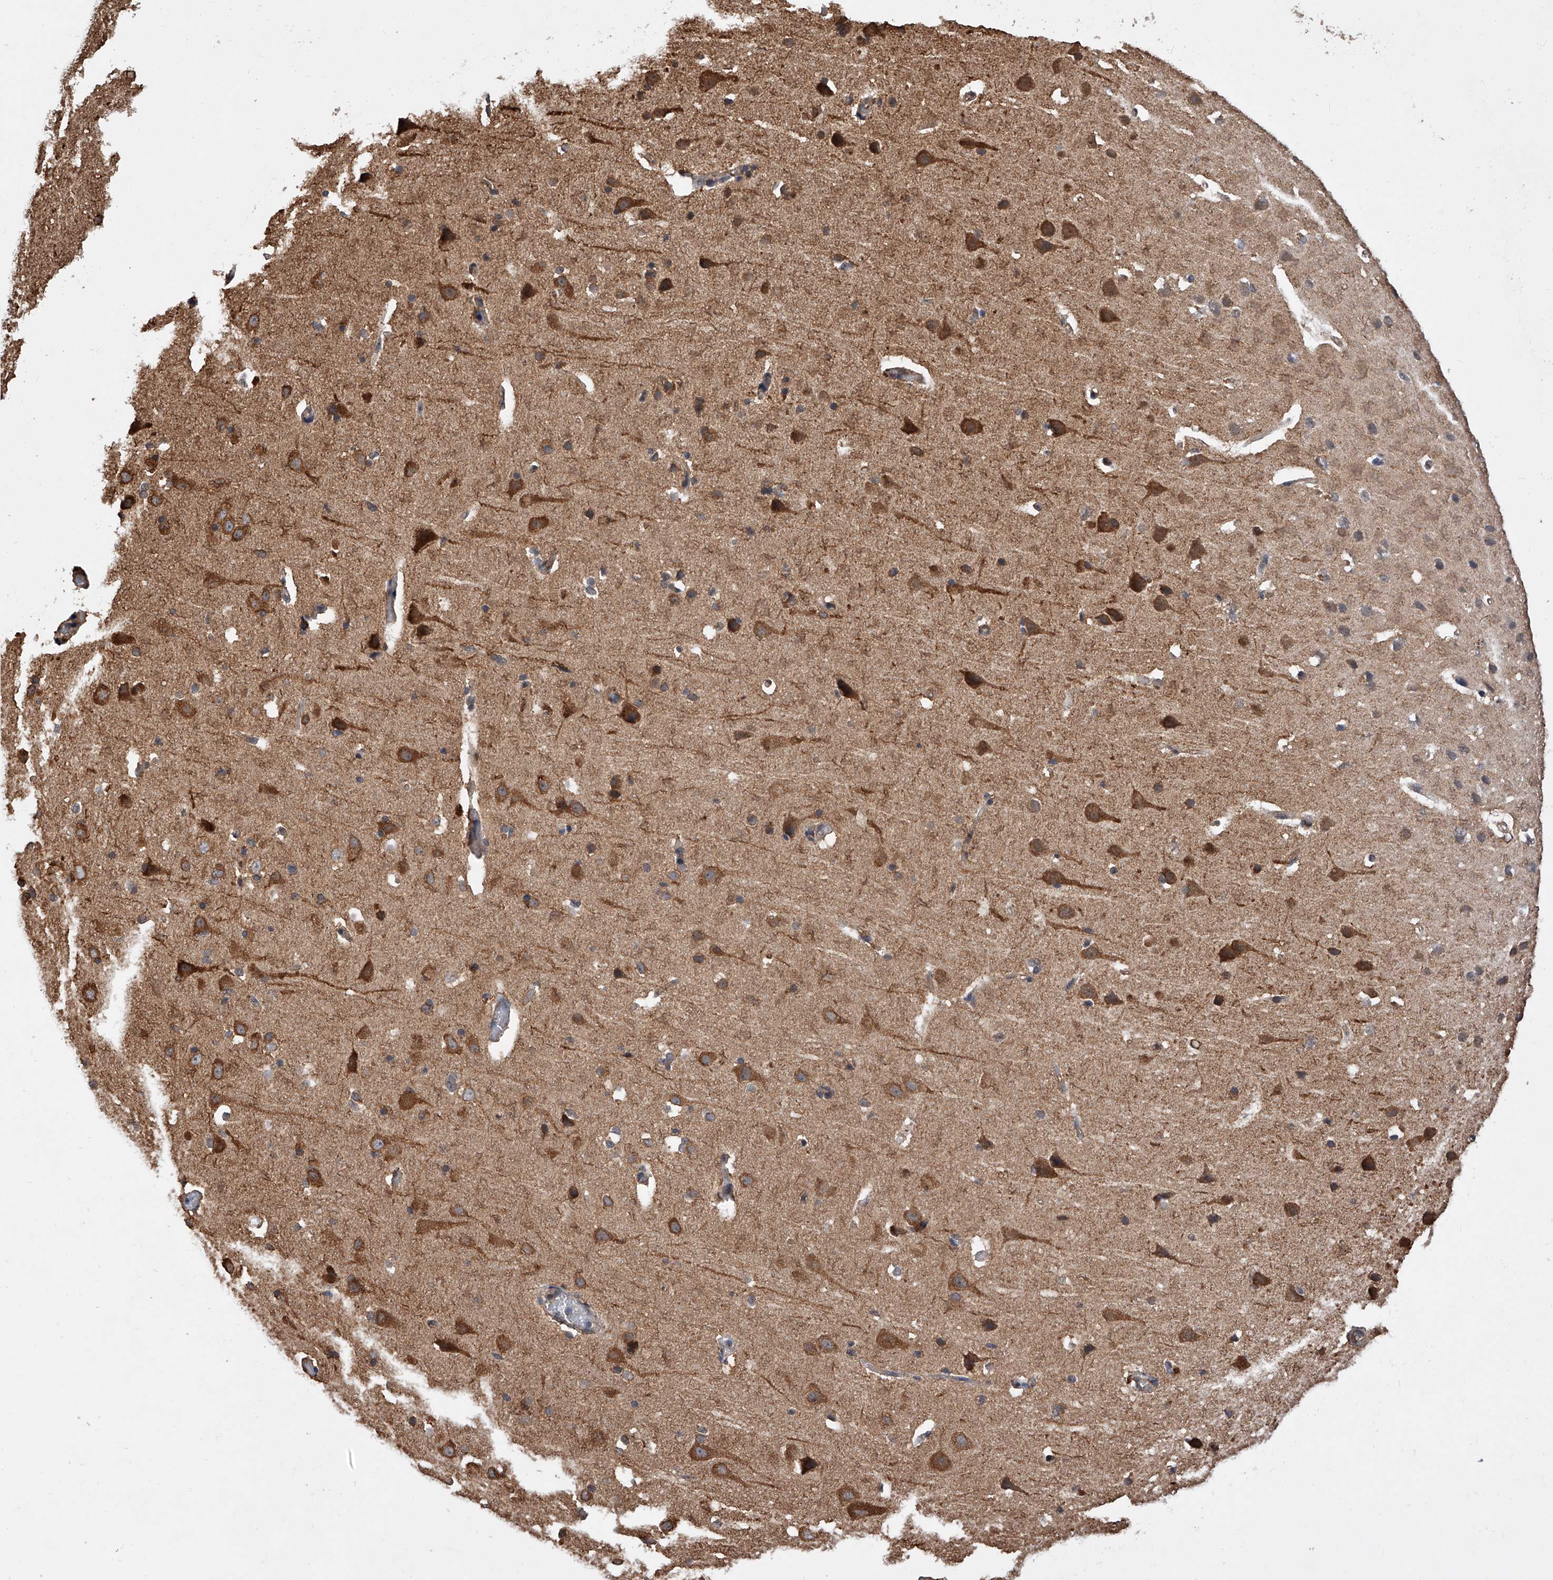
{"staining": {"intensity": "moderate", "quantity": "25%-75%", "location": "cytoplasmic/membranous"}, "tissue": "cerebral cortex", "cell_type": "Endothelial cells", "image_type": "normal", "snomed": [{"axis": "morphology", "description": "Normal tissue, NOS"}, {"axis": "topography", "description": "Cerebral cortex"}], "caption": "Moderate cytoplasmic/membranous staining for a protein is appreciated in about 25%-75% of endothelial cells of benign cerebral cortex using immunohistochemistry.", "gene": "GMDS", "patient": {"sex": "male", "age": 34}}